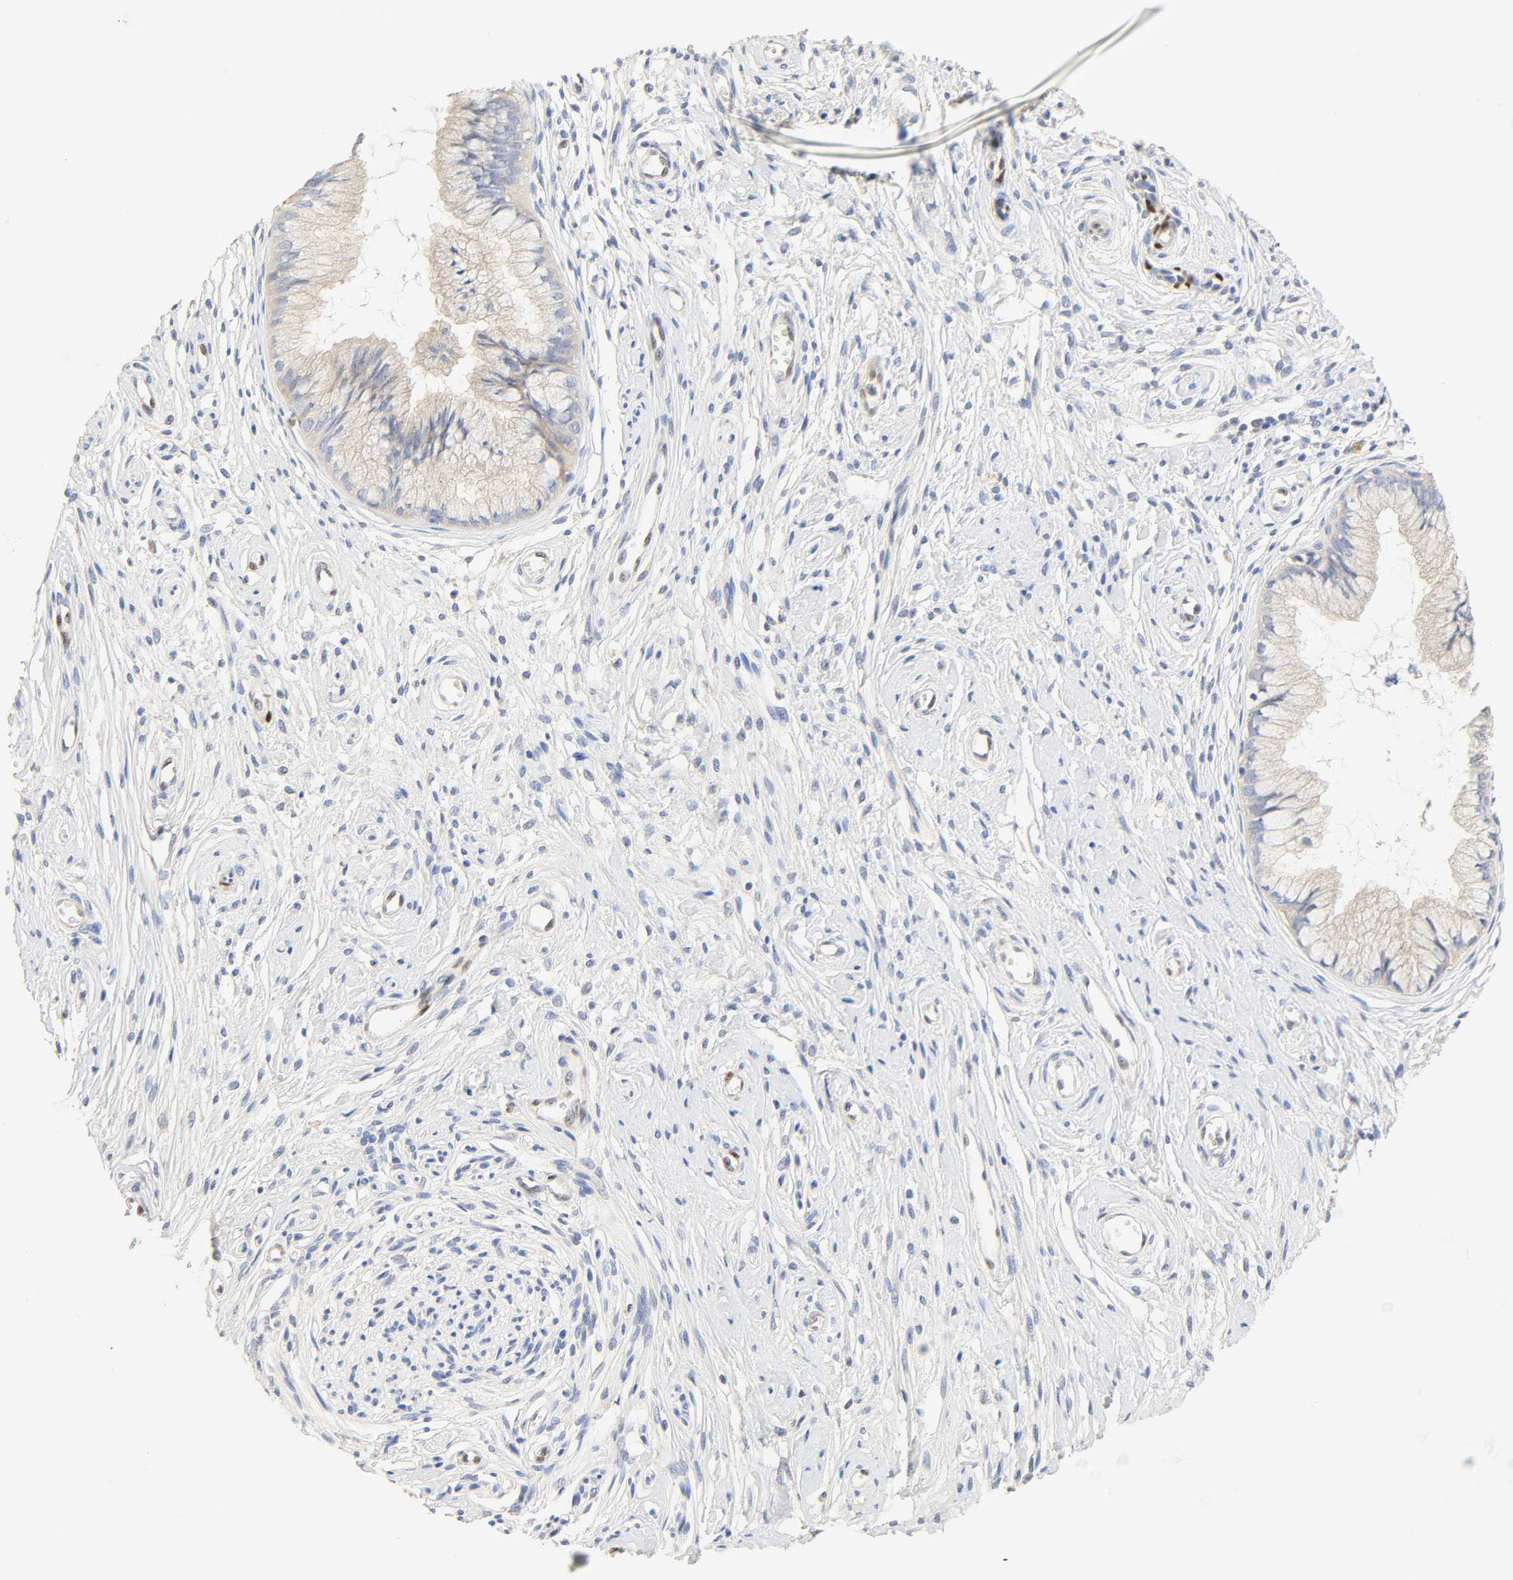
{"staining": {"intensity": "negative", "quantity": "none", "location": "none"}, "tissue": "cervix", "cell_type": "Glandular cells", "image_type": "normal", "snomed": [{"axis": "morphology", "description": "Normal tissue, NOS"}, {"axis": "topography", "description": "Cervix"}], "caption": "Protein analysis of unremarkable cervix displays no significant expression in glandular cells. The staining is performed using DAB brown chromogen with nuclei counter-stained in using hematoxylin.", "gene": "BORCS8", "patient": {"sex": "female", "age": 39}}